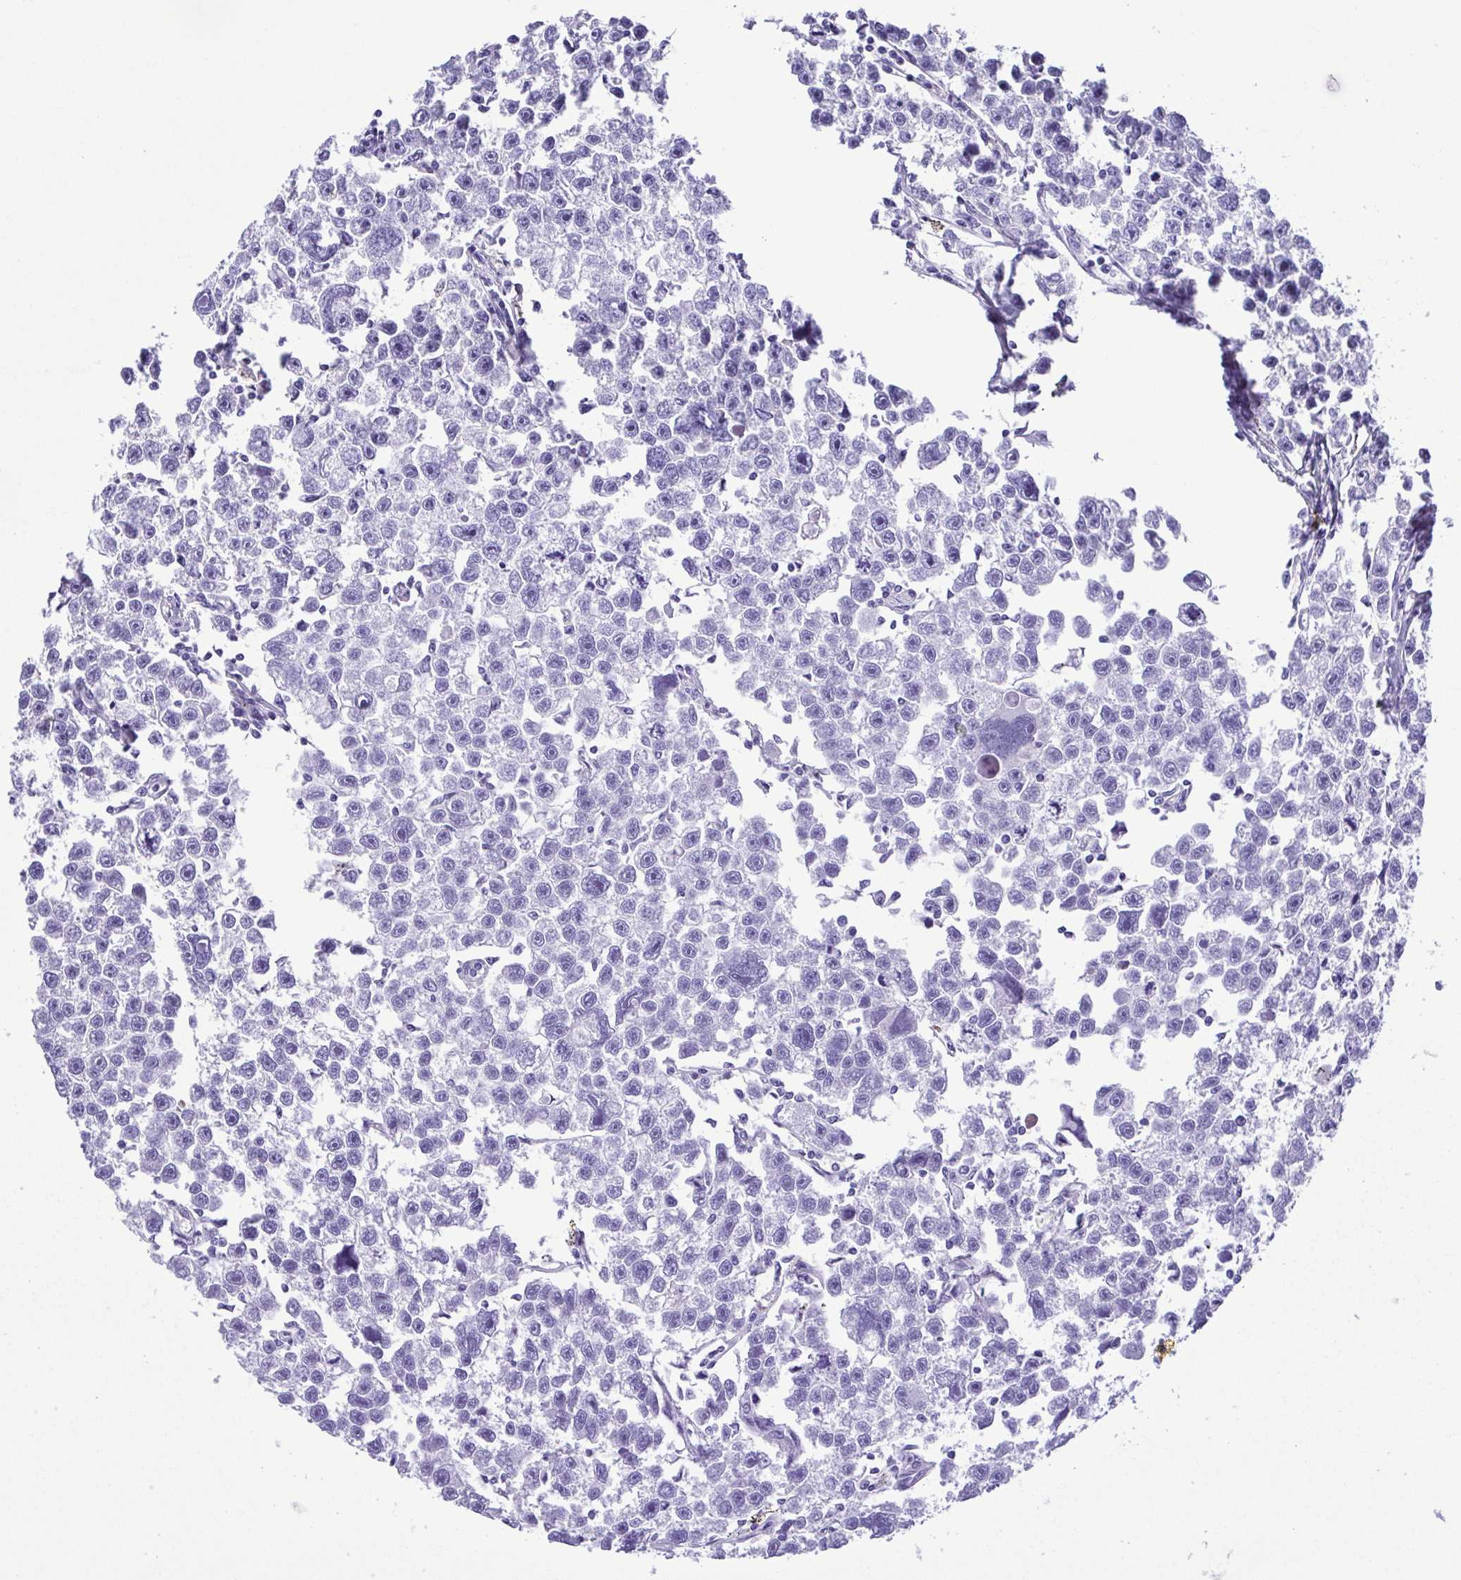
{"staining": {"intensity": "negative", "quantity": "none", "location": "none"}, "tissue": "testis cancer", "cell_type": "Tumor cells", "image_type": "cancer", "snomed": [{"axis": "morphology", "description": "Seminoma, NOS"}, {"axis": "topography", "description": "Testis"}], "caption": "The image reveals no significant expression in tumor cells of testis cancer. (DAB (3,3'-diaminobenzidine) IHC visualized using brightfield microscopy, high magnification).", "gene": "OVGP1", "patient": {"sex": "male", "age": 26}}